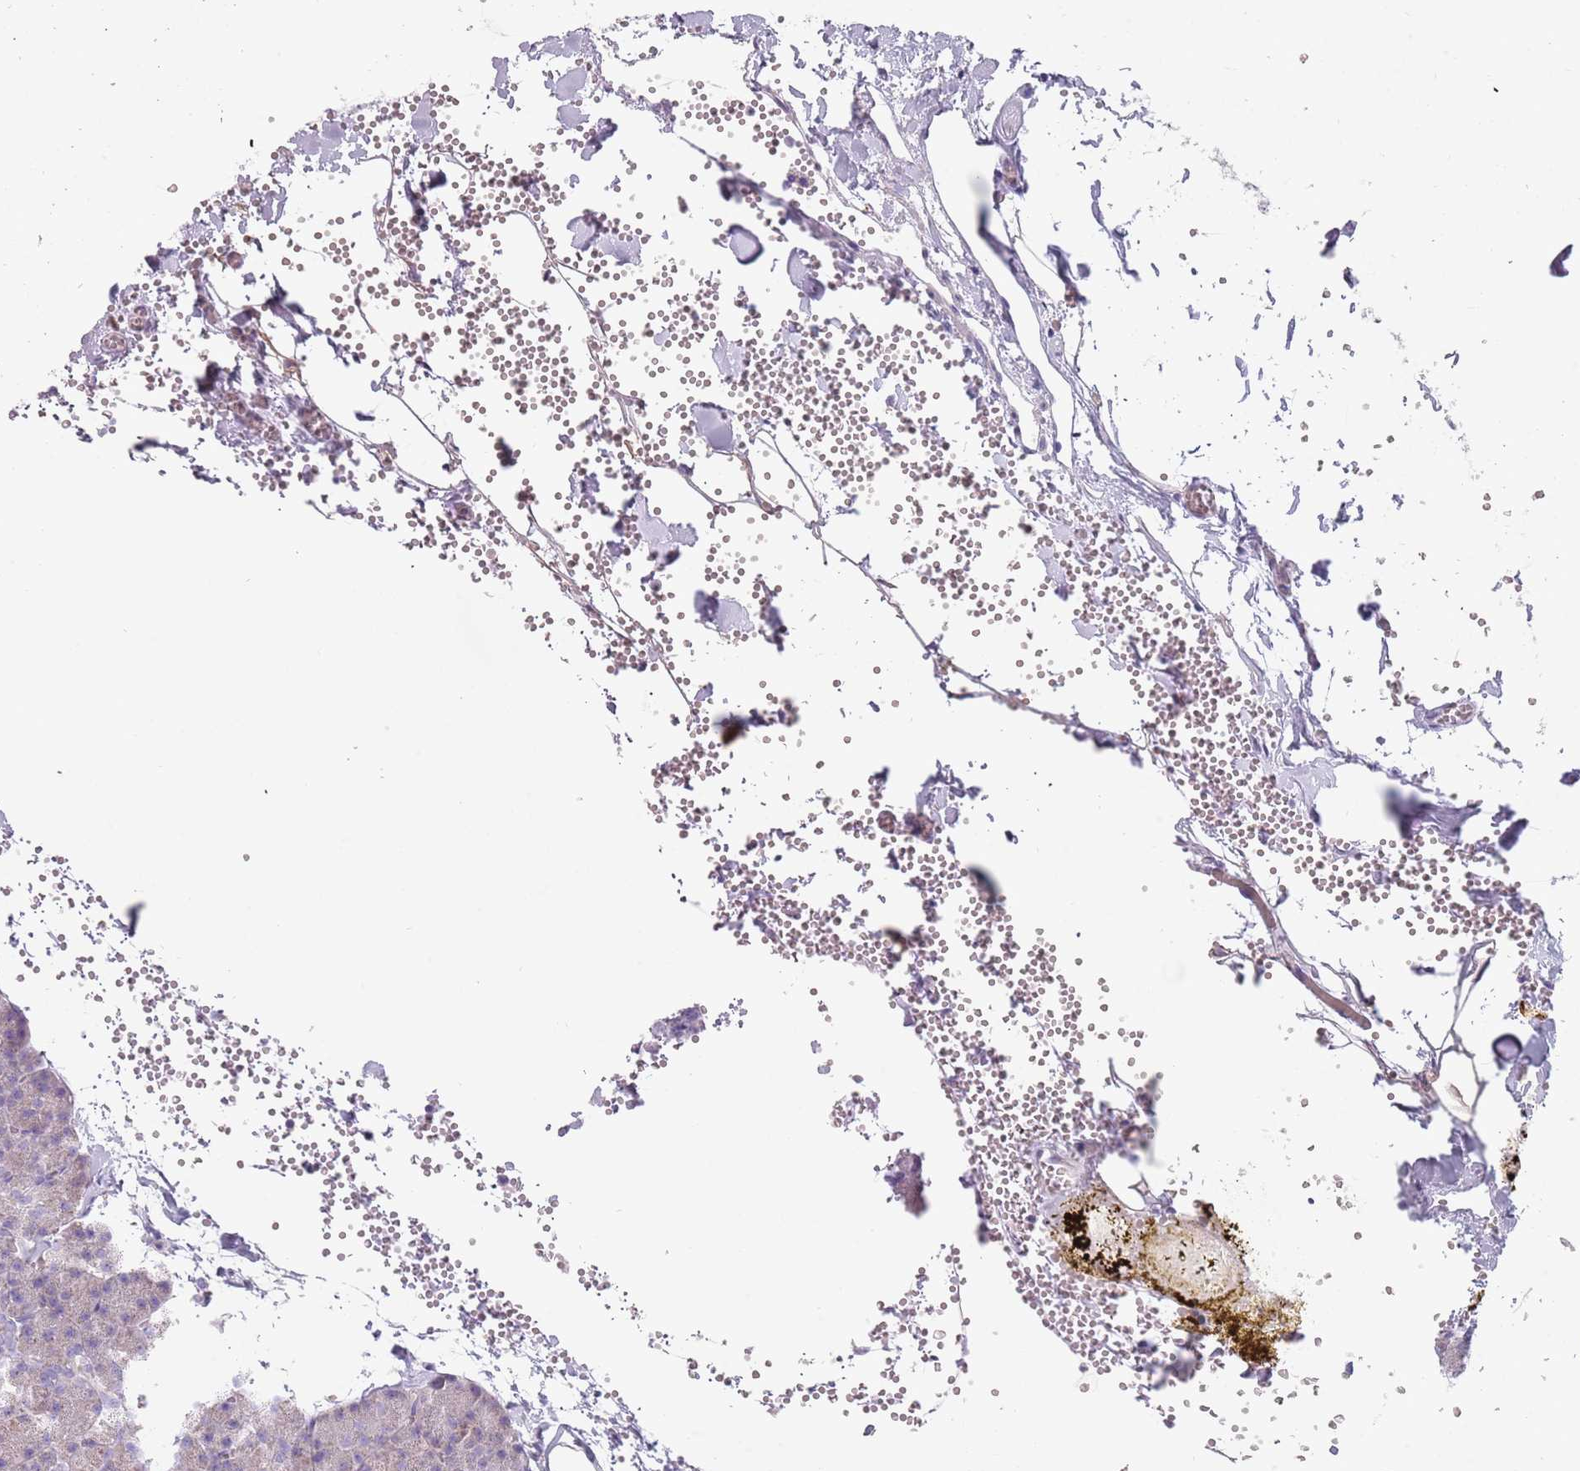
{"staining": {"intensity": "weak", "quantity": "<25%", "location": "cytoplasmic/membranous"}, "tissue": "pancreas", "cell_type": "Exocrine glandular cells", "image_type": "normal", "snomed": [{"axis": "morphology", "description": "Normal tissue, NOS"}, {"axis": "morphology", "description": "Carcinoid, malignant, NOS"}, {"axis": "topography", "description": "Pancreas"}], "caption": "Exocrine glandular cells are negative for brown protein staining in unremarkable pancreas. Nuclei are stained in blue.", "gene": "DDX4", "patient": {"sex": "female", "age": 35}}